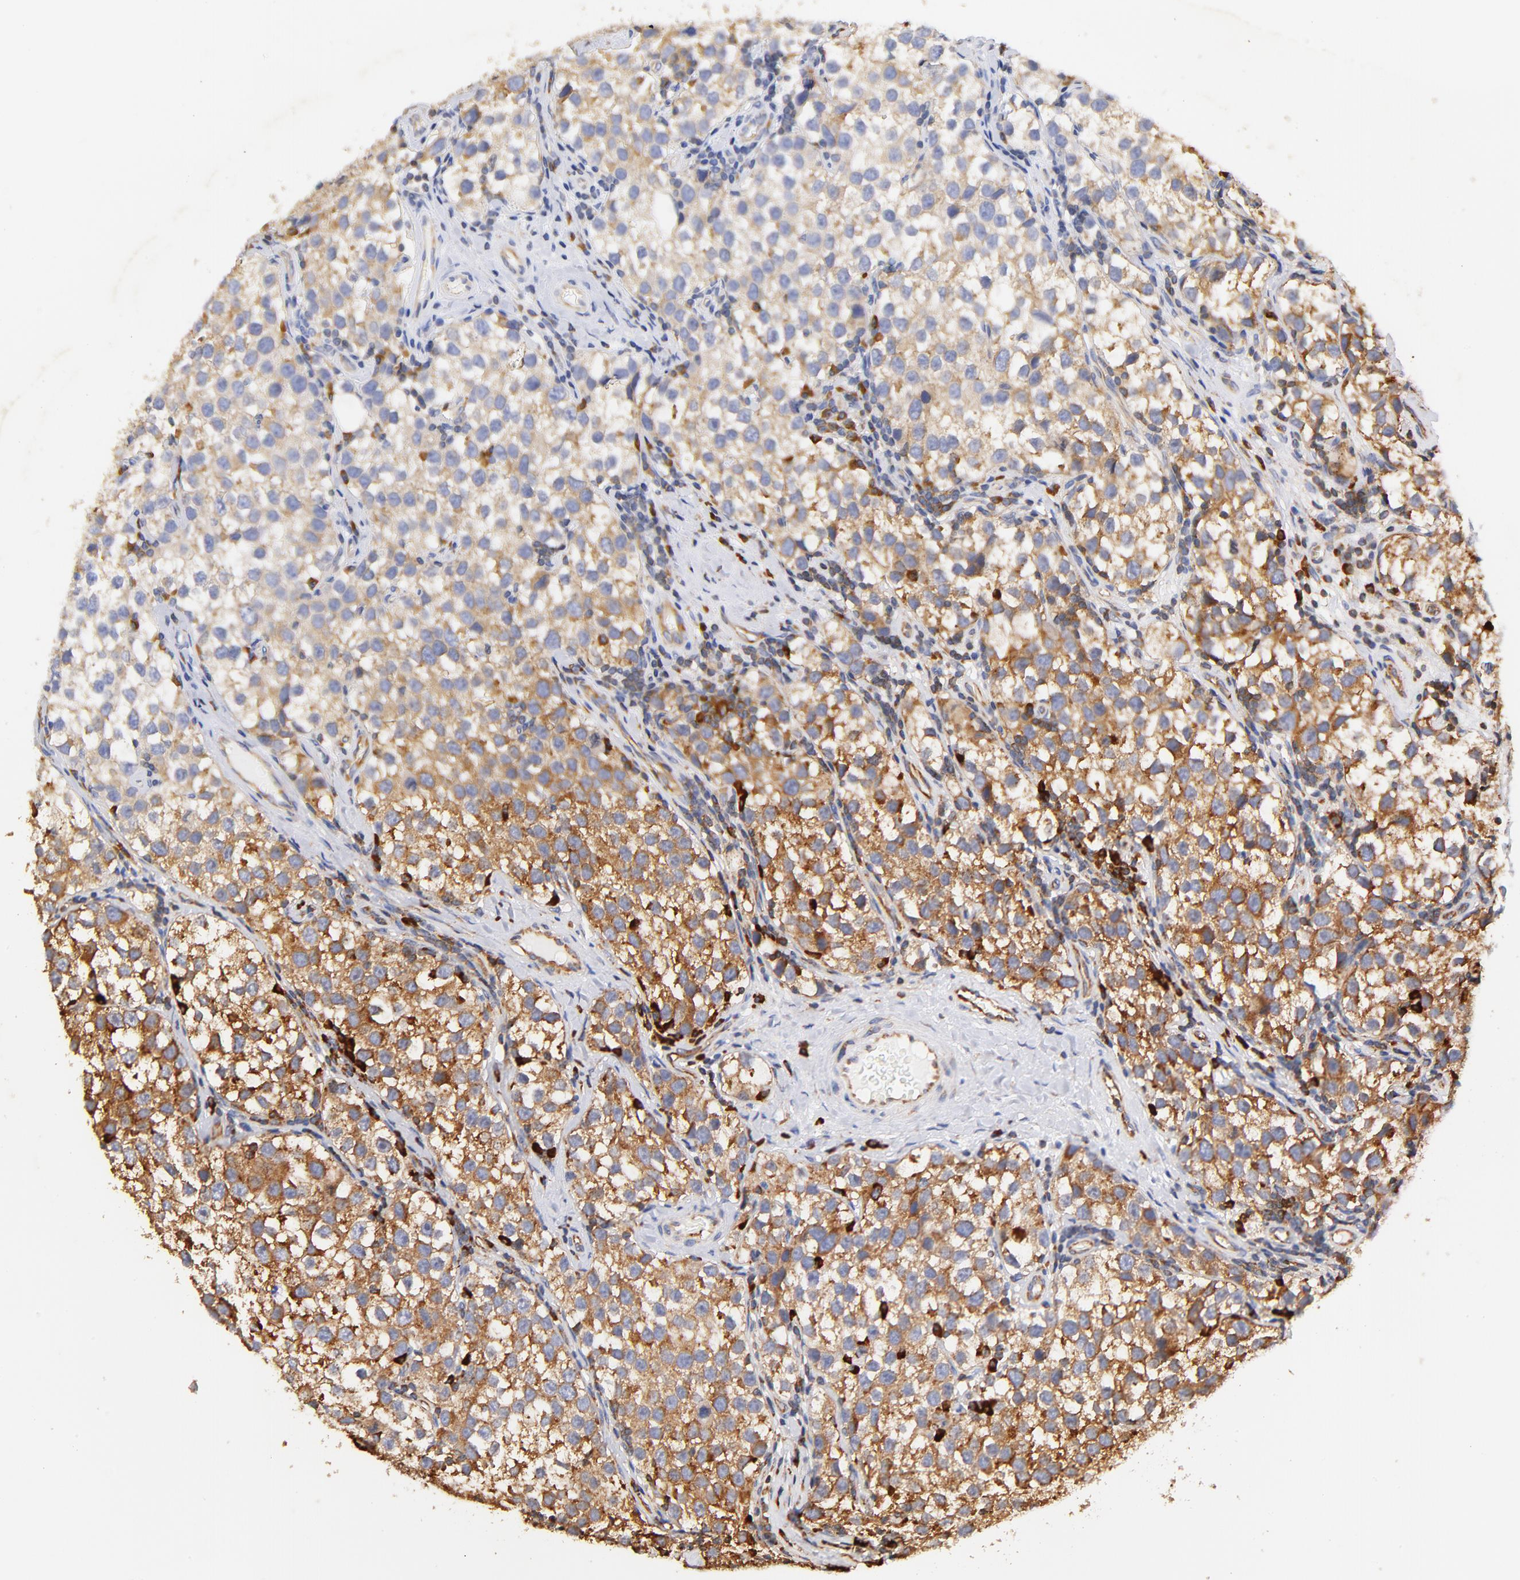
{"staining": {"intensity": "moderate", "quantity": "25%-75%", "location": "cytoplasmic/membranous"}, "tissue": "testis cancer", "cell_type": "Tumor cells", "image_type": "cancer", "snomed": [{"axis": "morphology", "description": "Seminoma, NOS"}, {"axis": "topography", "description": "Testis"}], "caption": "This is a micrograph of immunohistochemistry staining of testis seminoma, which shows moderate expression in the cytoplasmic/membranous of tumor cells.", "gene": "RPL27", "patient": {"sex": "male", "age": 39}}